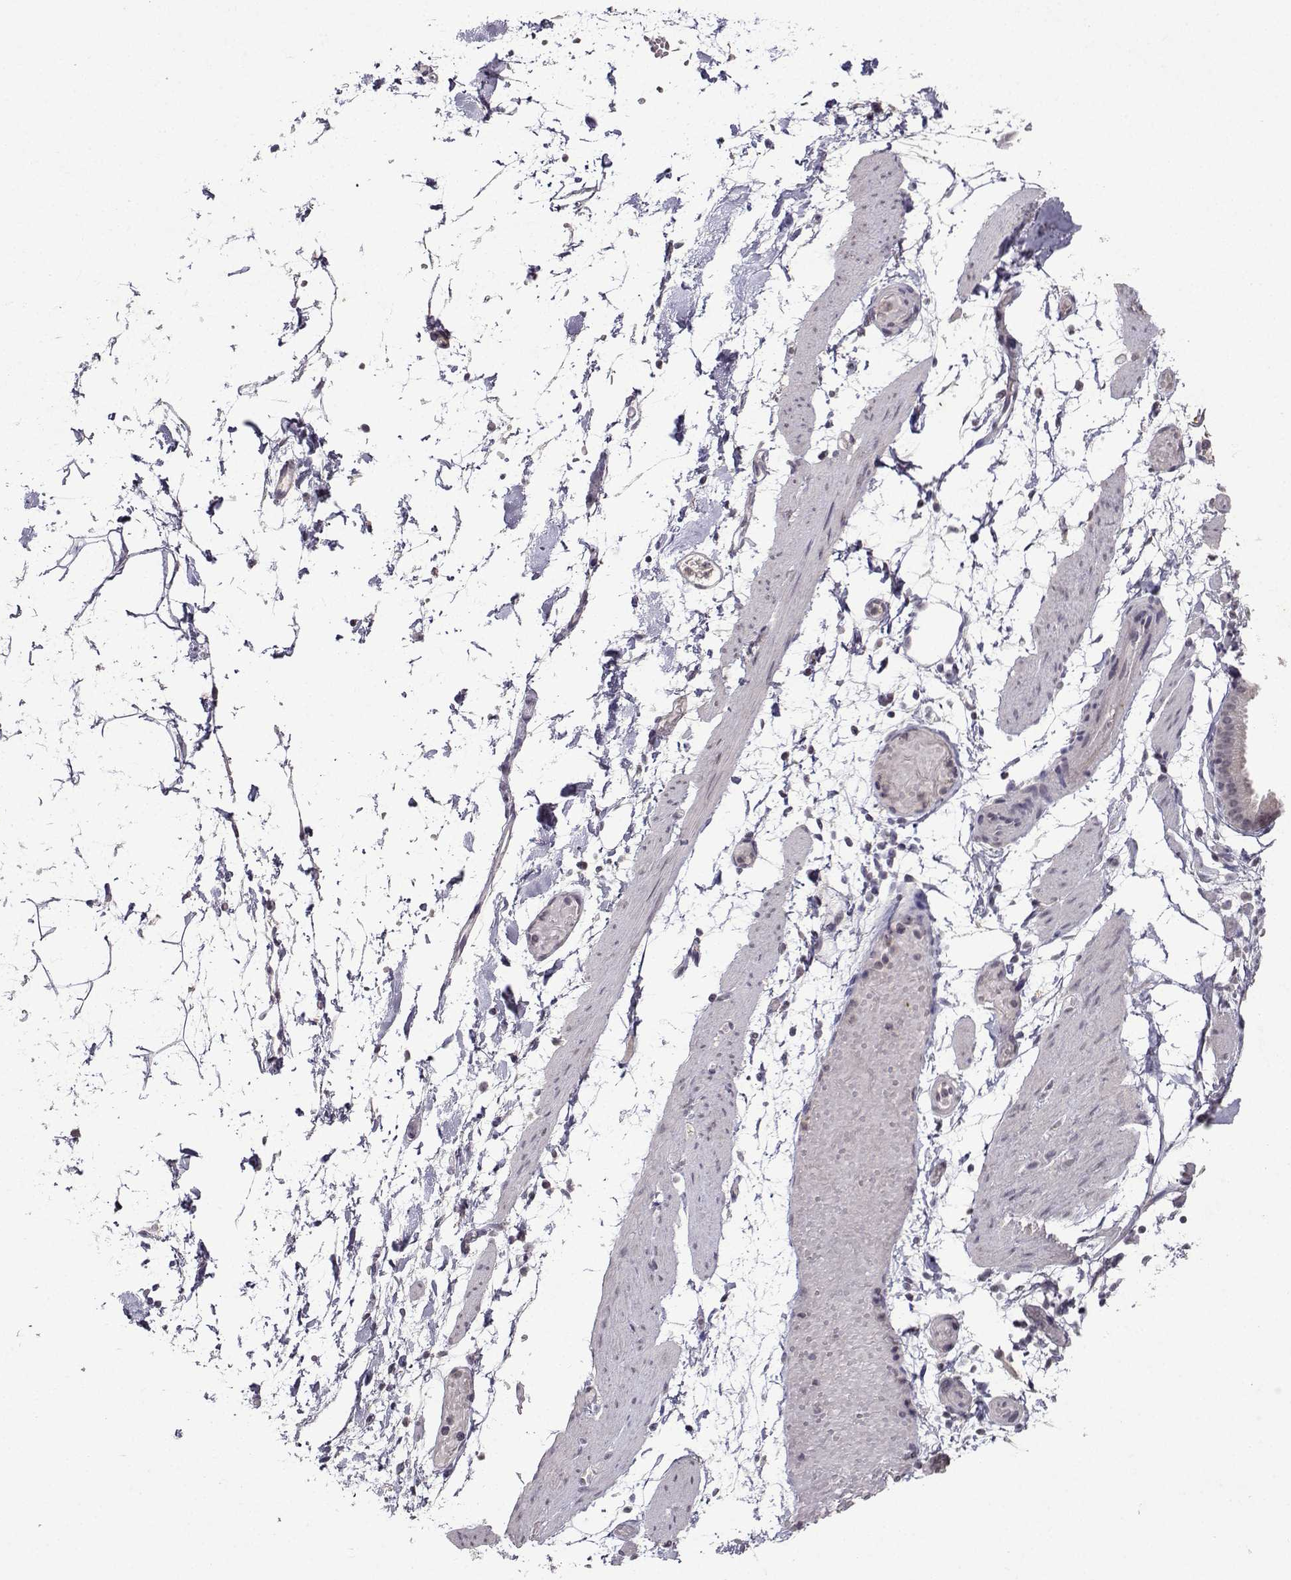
{"staining": {"intensity": "negative", "quantity": "none", "location": "none"}, "tissue": "adipose tissue", "cell_type": "Adipocytes", "image_type": "normal", "snomed": [{"axis": "morphology", "description": "Normal tissue, NOS"}, {"axis": "topography", "description": "Gallbladder"}, {"axis": "topography", "description": "Peripheral nerve tissue"}], "caption": "A high-resolution photomicrograph shows immunohistochemistry (IHC) staining of unremarkable adipose tissue, which displays no significant expression in adipocytes.", "gene": "CCL28", "patient": {"sex": "female", "age": 45}}